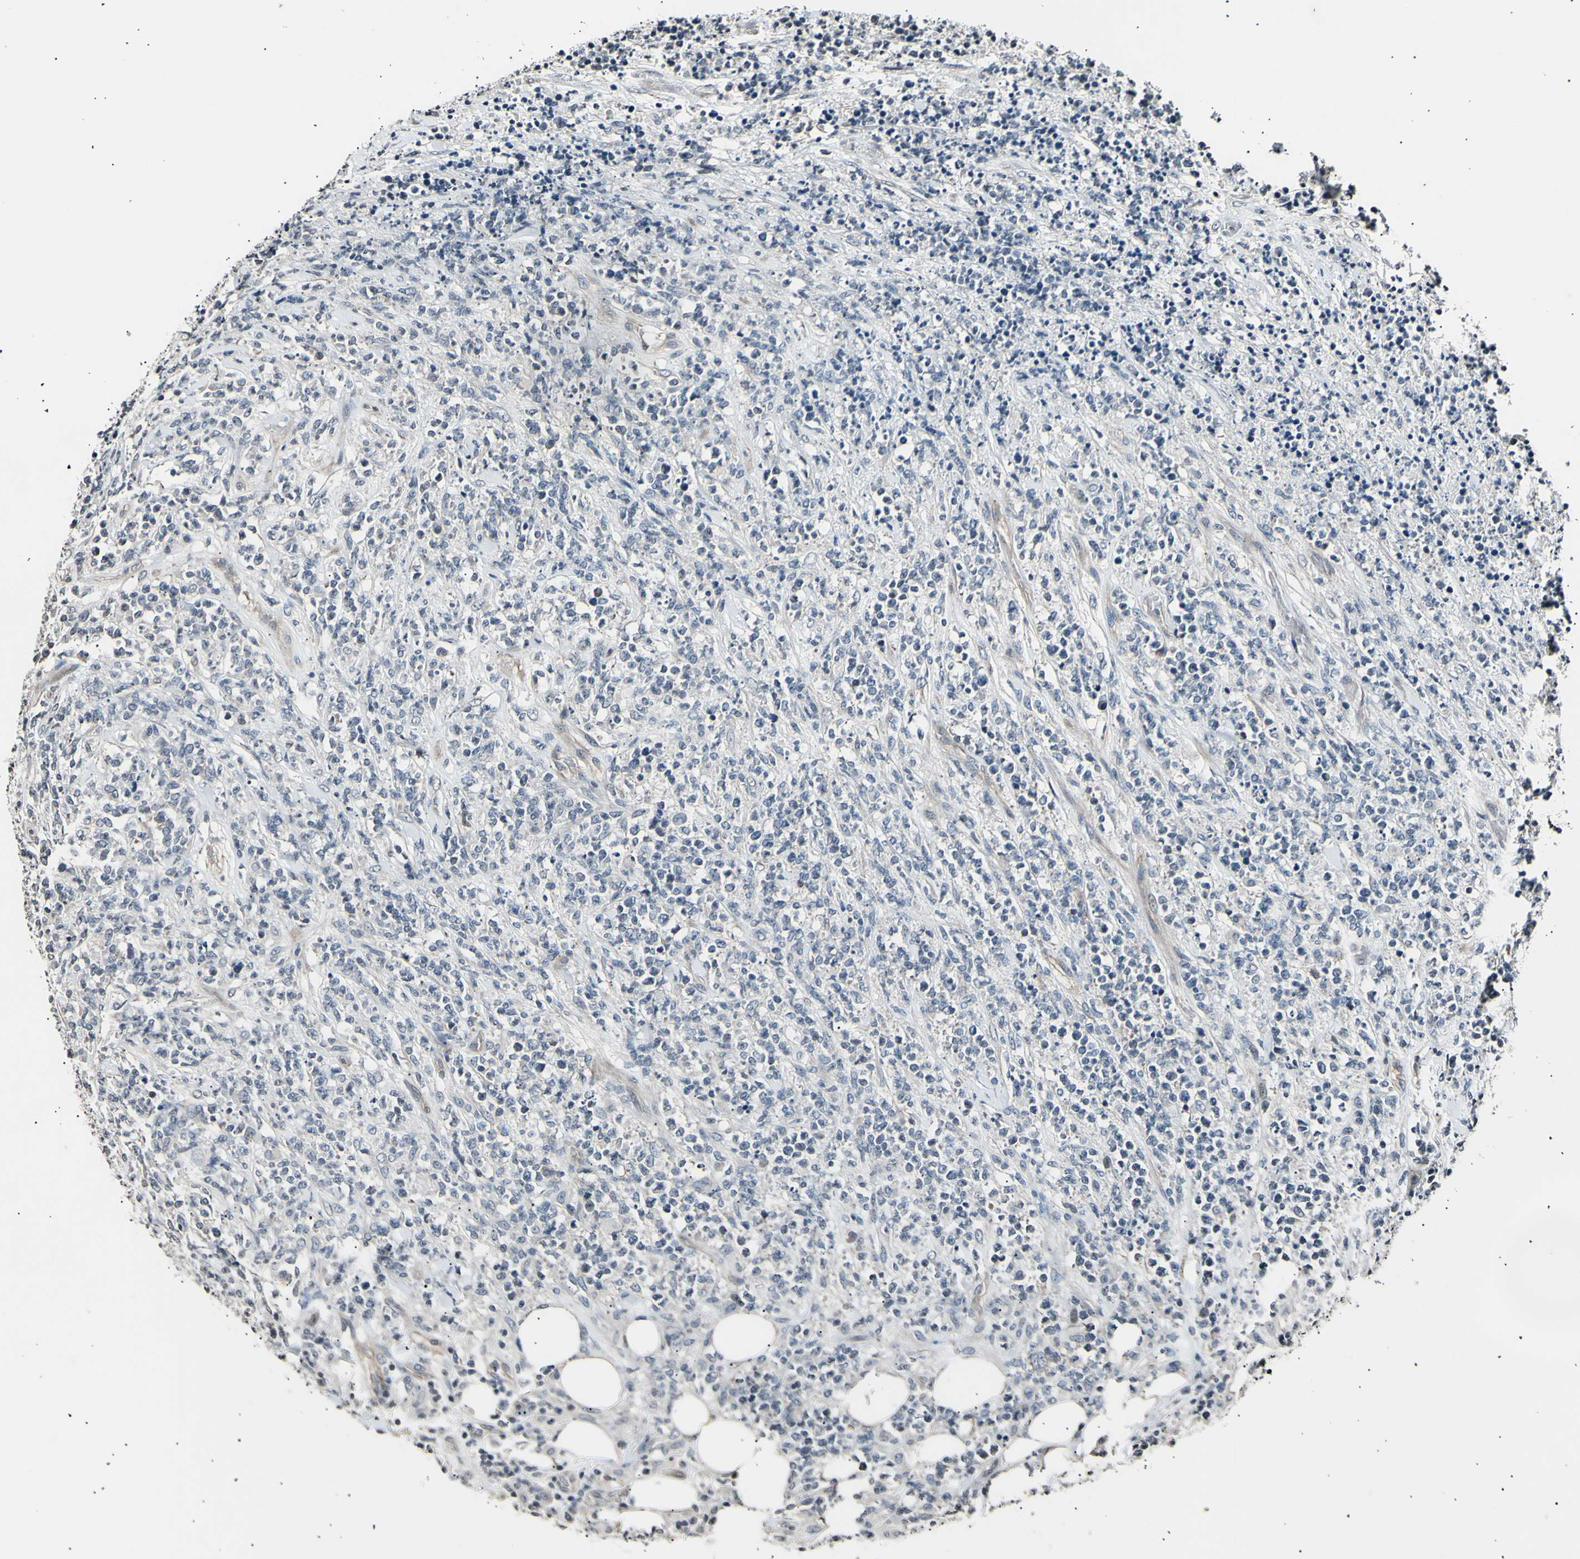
{"staining": {"intensity": "negative", "quantity": "none", "location": "none"}, "tissue": "lymphoma", "cell_type": "Tumor cells", "image_type": "cancer", "snomed": [{"axis": "morphology", "description": "Malignant lymphoma, non-Hodgkin's type, High grade"}, {"axis": "topography", "description": "Soft tissue"}], "caption": "The micrograph exhibits no staining of tumor cells in high-grade malignant lymphoma, non-Hodgkin's type. (Brightfield microscopy of DAB immunohistochemistry at high magnification).", "gene": "AK1", "patient": {"sex": "male", "age": 18}}